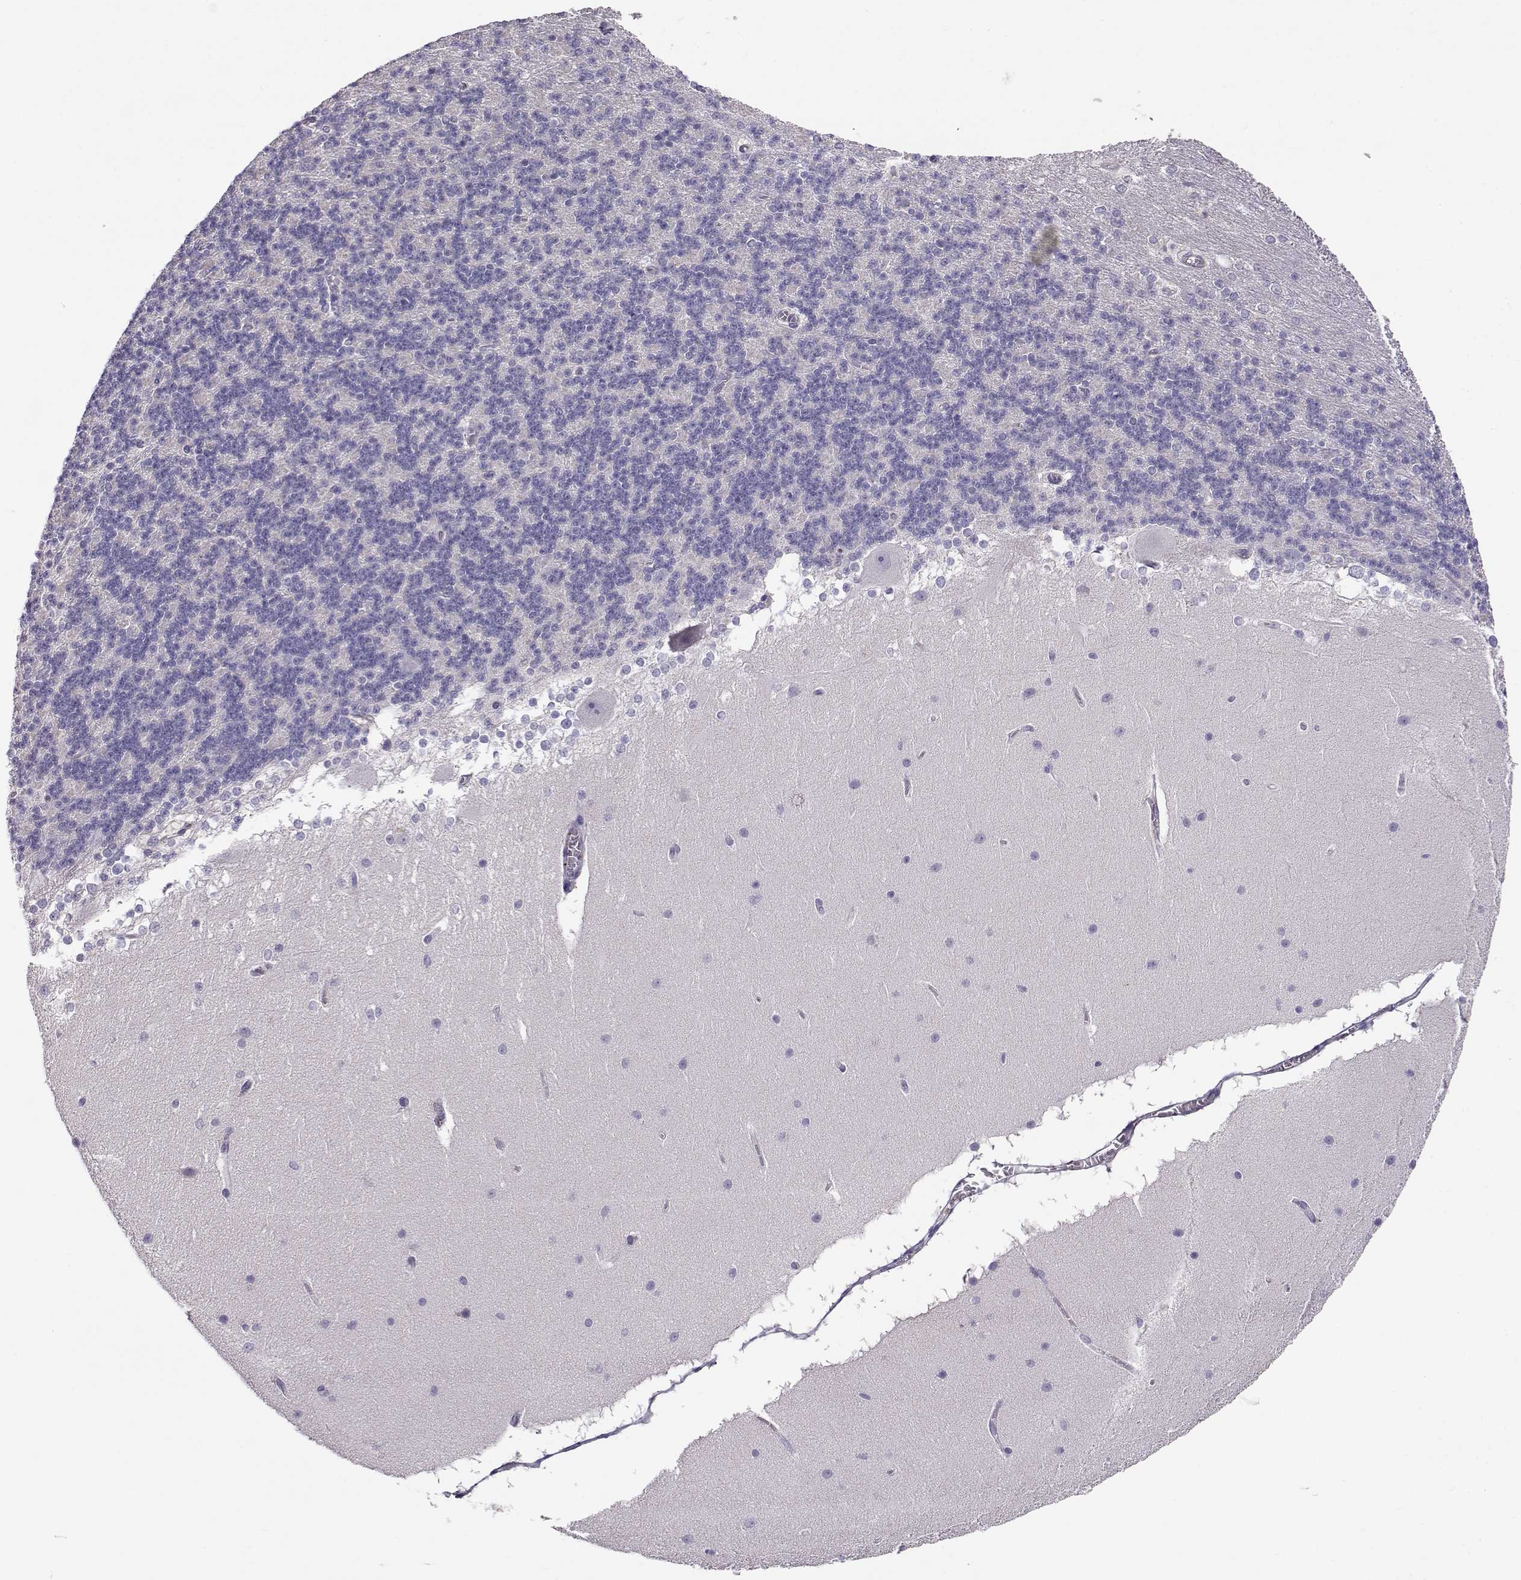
{"staining": {"intensity": "negative", "quantity": "none", "location": "none"}, "tissue": "cerebellum", "cell_type": "Cells in granular layer", "image_type": "normal", "snomed": [{"axis": "morphology", "description": "Normal tissue, NOS"}, {"axis": "topography", "description": "Cerebellum"}], "caption": "IHC image of benign cerebellum: cerebellum stained with DAB exhibits no significant protein staining in cells in granular layer. (DAB immunohistochemistry (IHC), high magnification).", "gene": "ENDOU", "patient": {"sex": "female", "age": 19}}